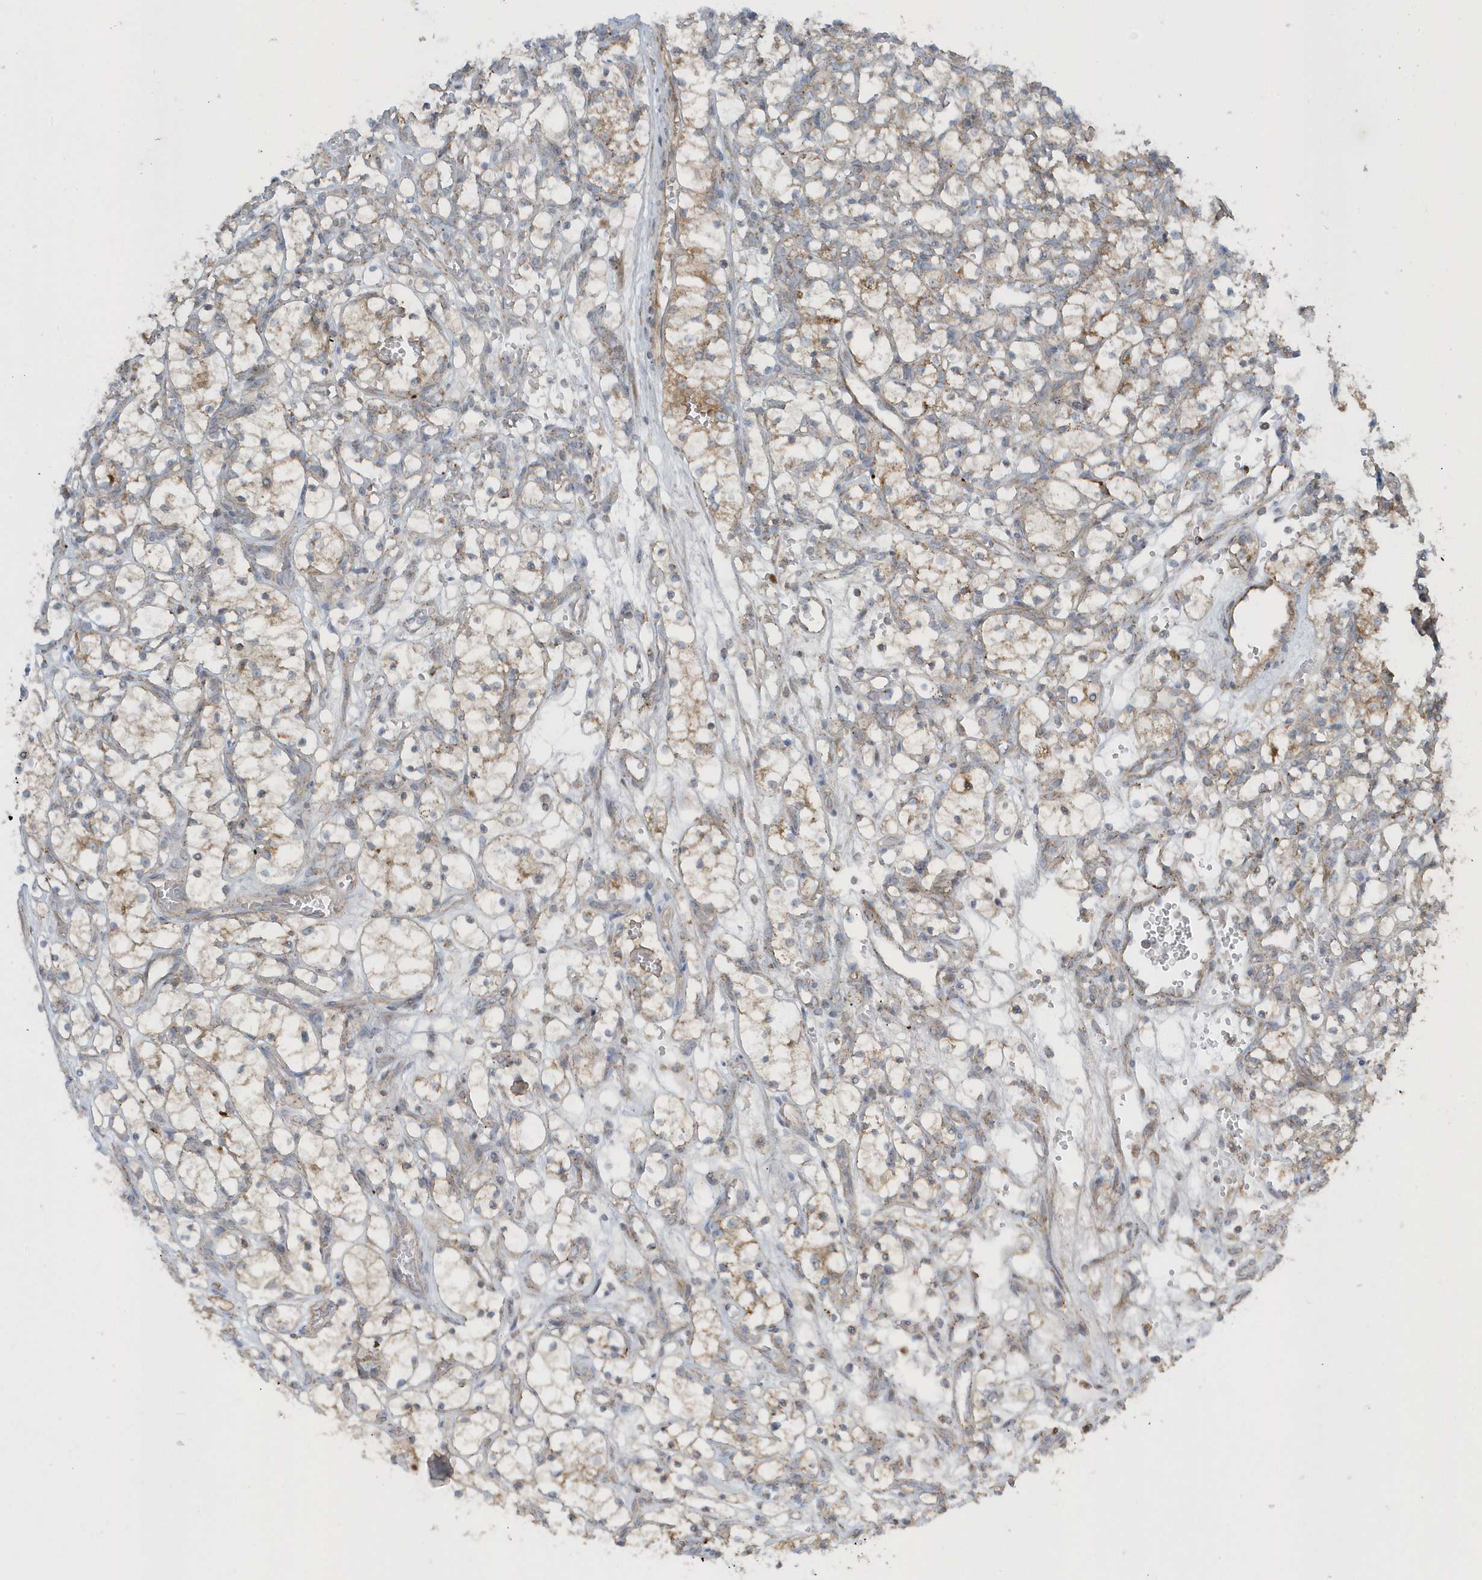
{"staining": {"intensity": "moderate", "quantity": "25%-75%", "location": "cytoplasmic/membranous"}, "tissue": "renal cancer", "cell_type": "Tumor cells", "image_type": "cancer", "snomed": [{"axis": "morphology", "description": "Adenocarcinoma, NOS"}, {"axis": "topography", "description": "Kidney"}], "caption": "Approximately 25%-75% of tumor cells in renal cancer demonstrate moderate cytoplasmic/membranous protein staining as visualized by brown immunohistochemical staining.", "gene": "SLC38A2", "patient": {"sex": "female", "age": 69}}